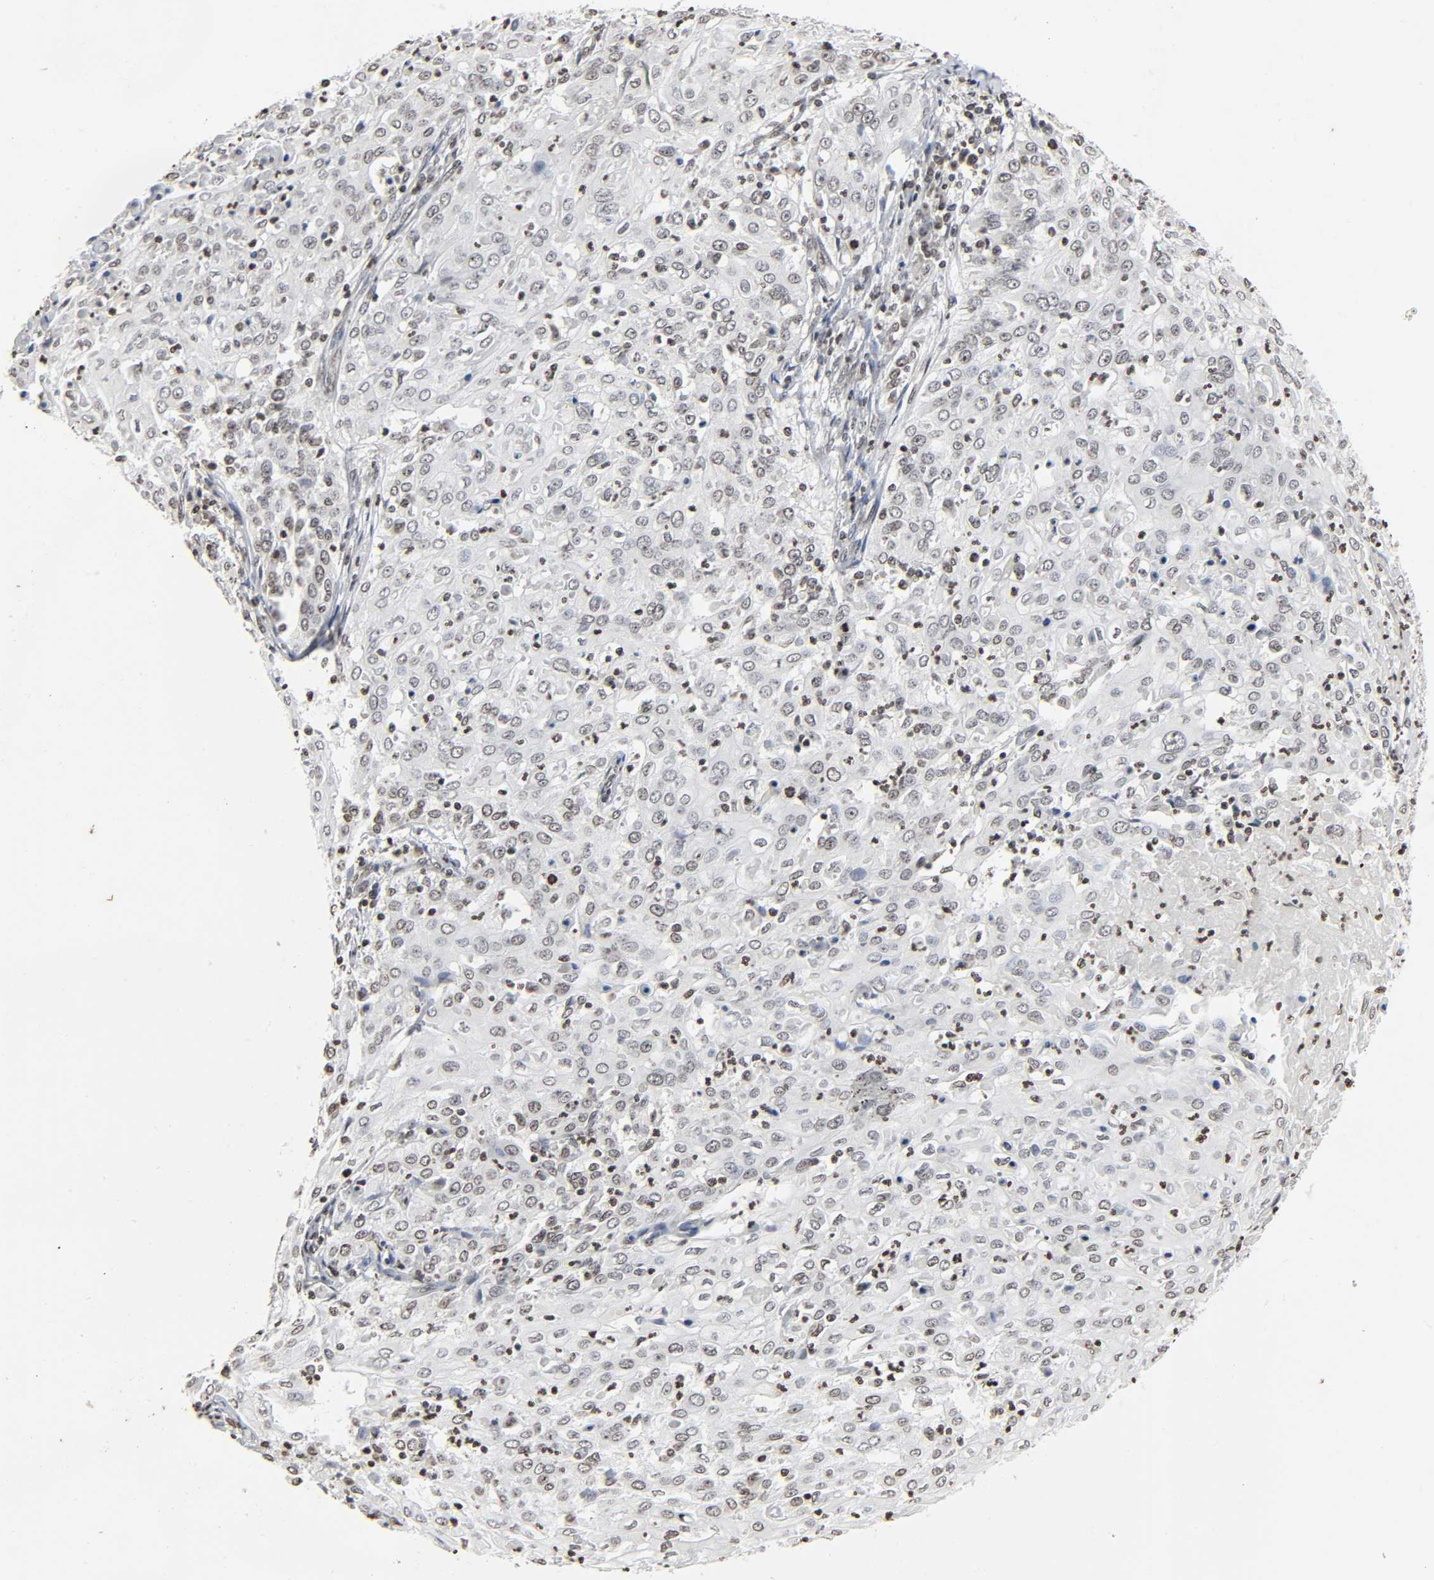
{"staining": {"intensity": "negative", "quantity": "none", "location": "none"}, "tissue": "cervical cancer", "cell_type": "Tumor cells", "image_type": "cancer", "snomed": [{"axis": "morphology", "description": "Squamous cell carcinoma, NOS"}, {"axis": "topography", "description": "Cervix"}], "caption": "This is an immunohistochemistry image of cervical squamous cell carcinoma. There is no staining in tumor cells.", "gene": "ELAVL1", "patient": {"sex": "female", "age": 39}}